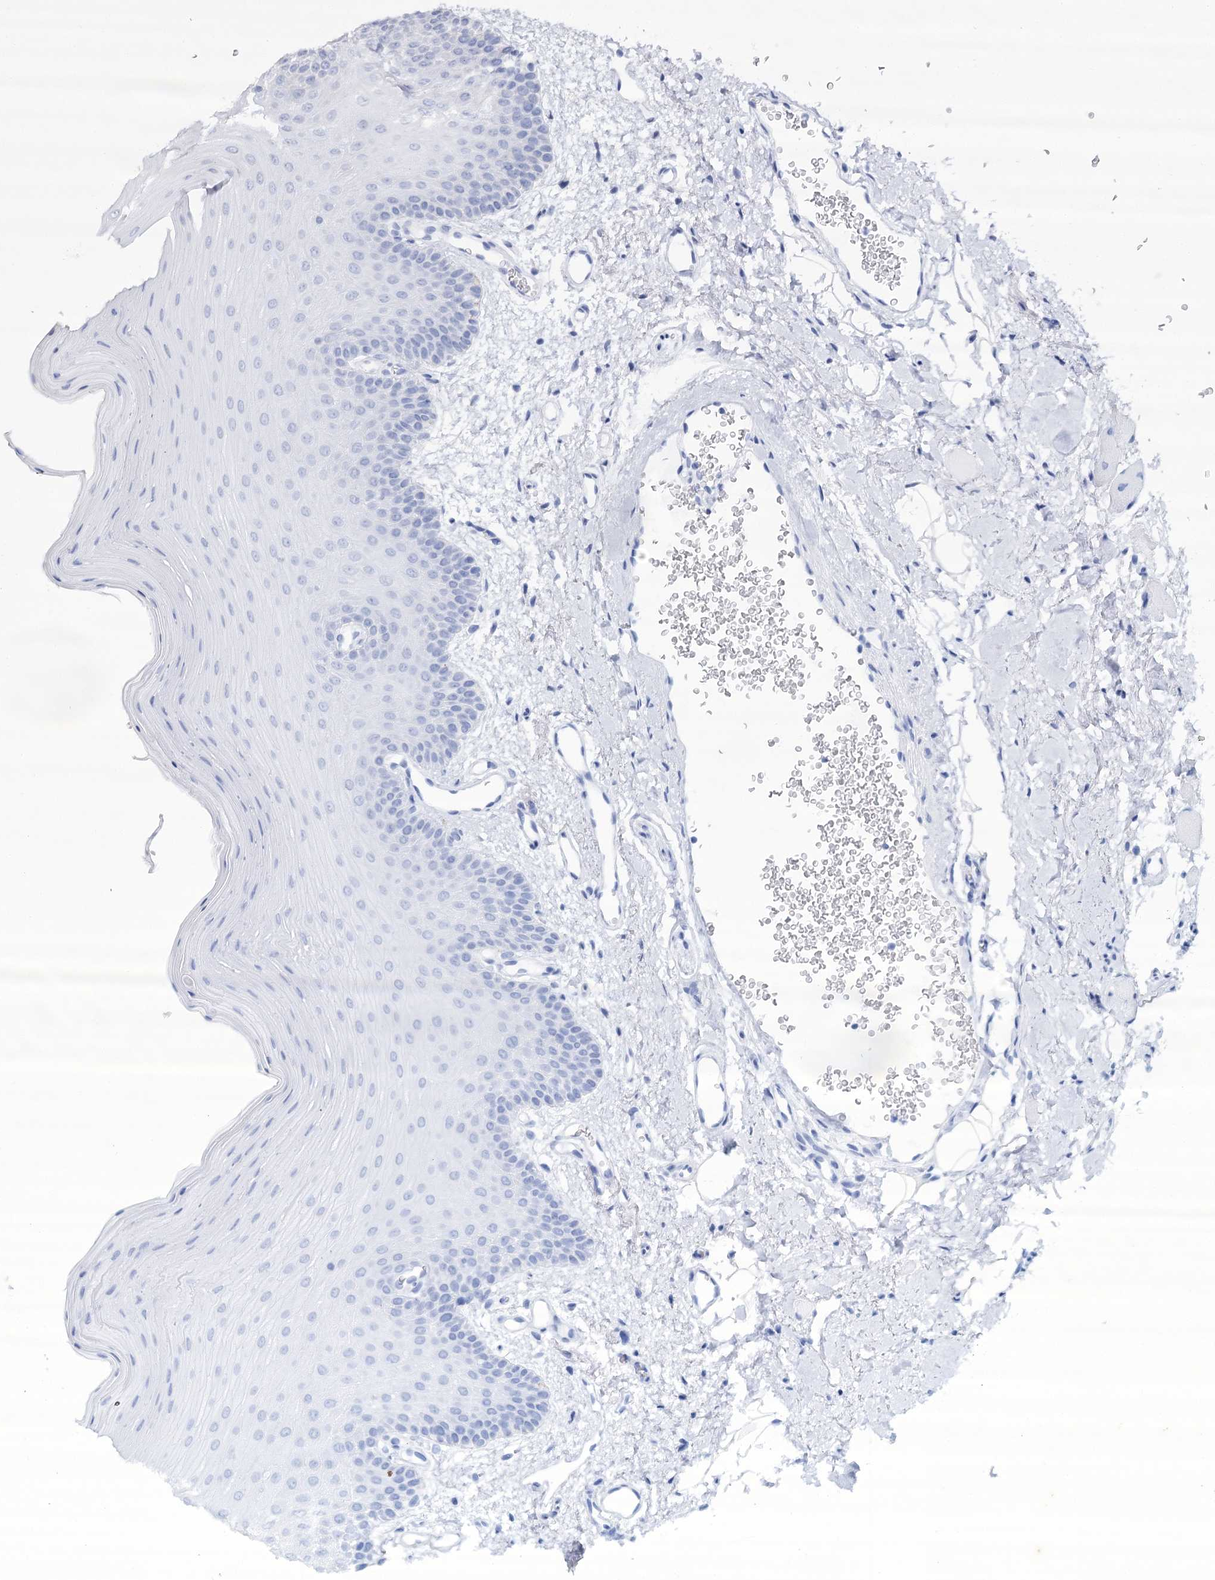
{"staining": {"intensity": "negative", "quantity": "none", "location": "none"}, "tissue": "oral mucosa", "cell_type": "Squamous epithelial cells", "image_type": "normal", "snomed": [{"axis": "morphology", "description": "Normal tissue, NOS"}, {"axis": "topography", "description": "Oral tissue"}], "caption": "IHC micrograph of normal oral mucosa stained for a protein (brown), which displays no positivity in squamous epithelial cells.", "gene": "IGSF3", "patient": {"sex": "male", "age": 68}}